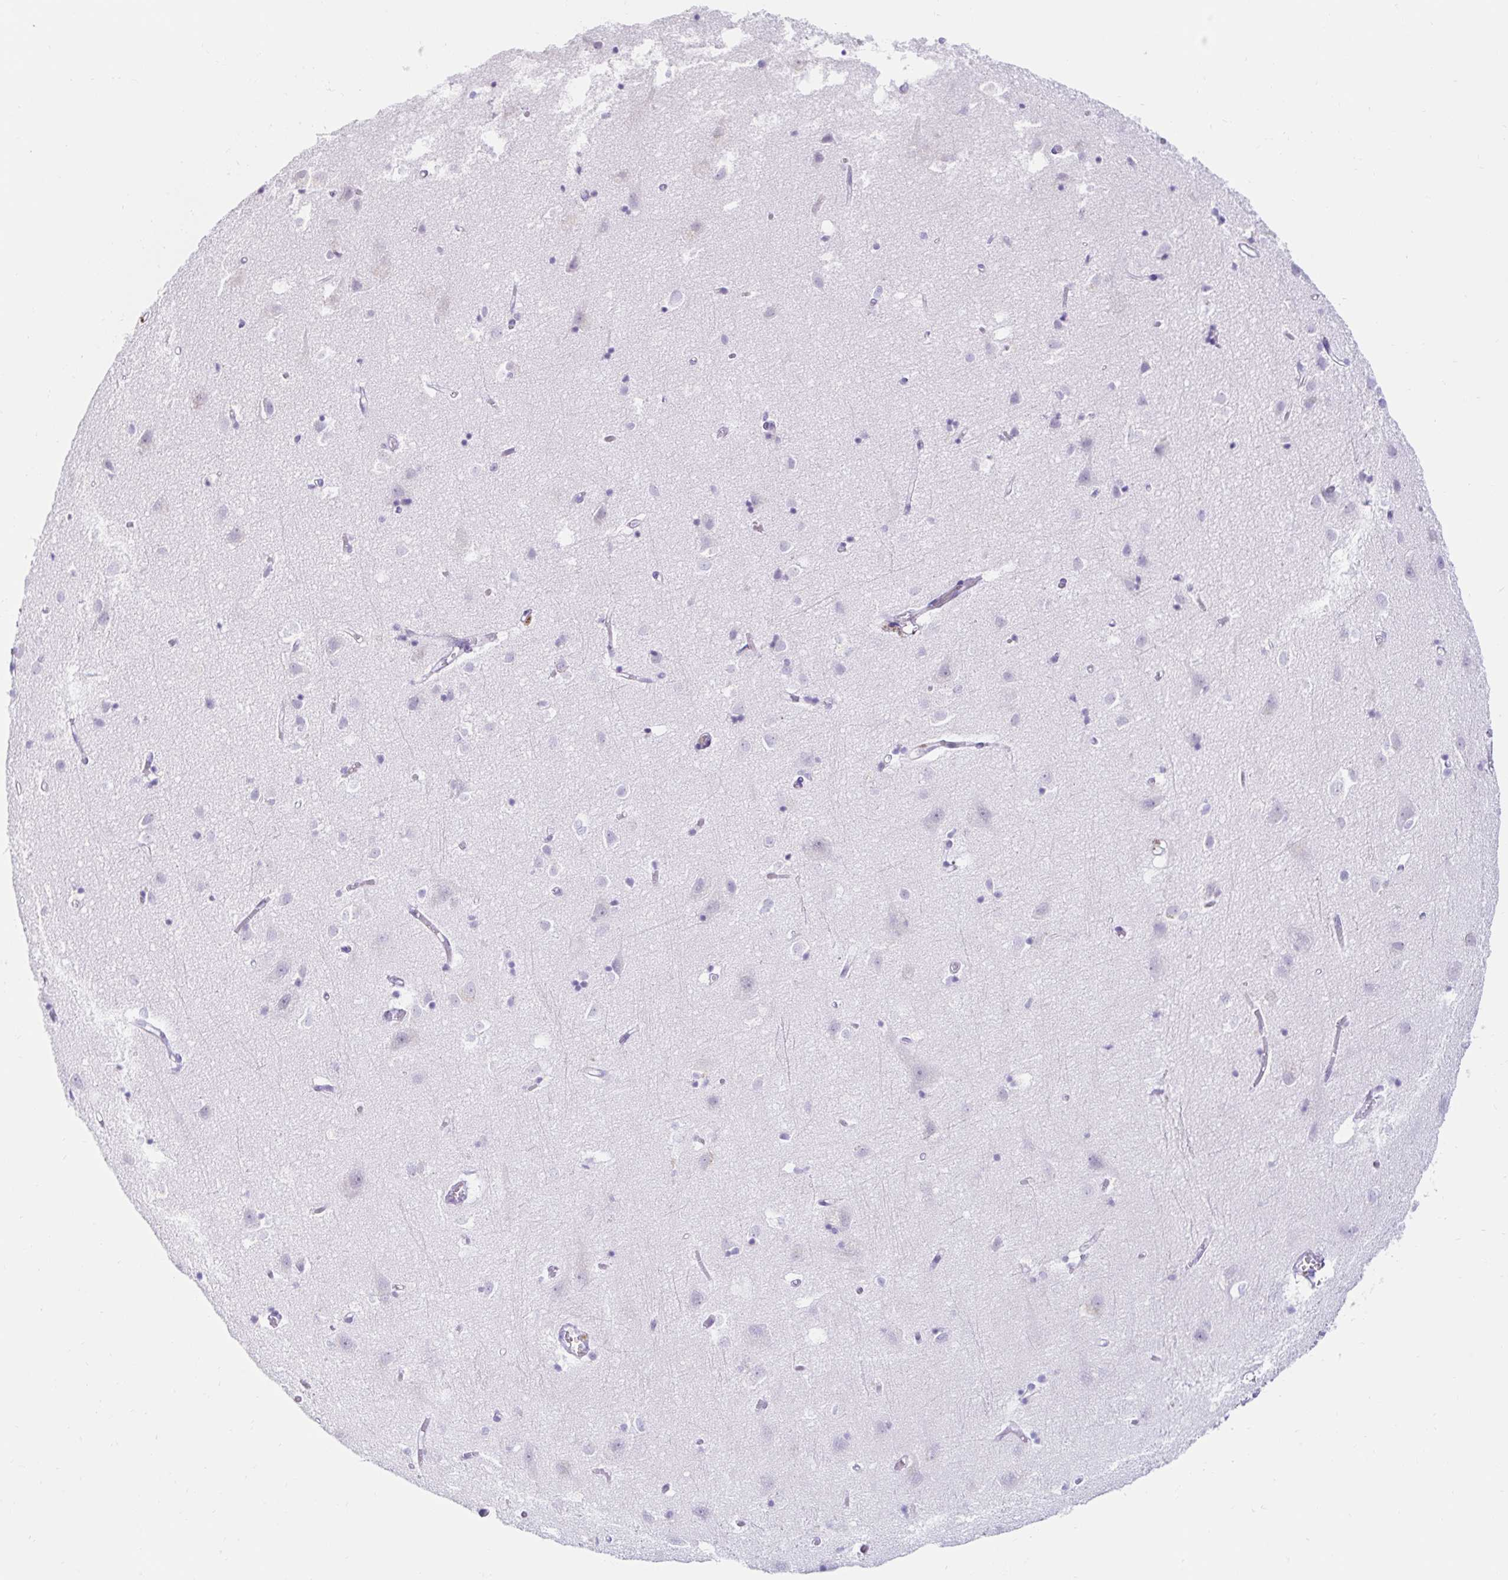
{"staining": {"intensity": "negative", "quantity": "none", "location": "none"}, "tissue": "cerebral cortex", "cell_type": "Endothelial cells", "image_type": "normal", "snomed": [{"axis": "morphology", "description": "Normal tissue, NOS"}, {"axis": "topography", "description": "Cerebral cortex"}], "caption": "This is an immunohistochemistry (IHC) image of unremarkable cerebral cortex. There is no staining in endothelial cells.", "gene": "BEST1", "patient": {"sex": "male", "age": 70}}